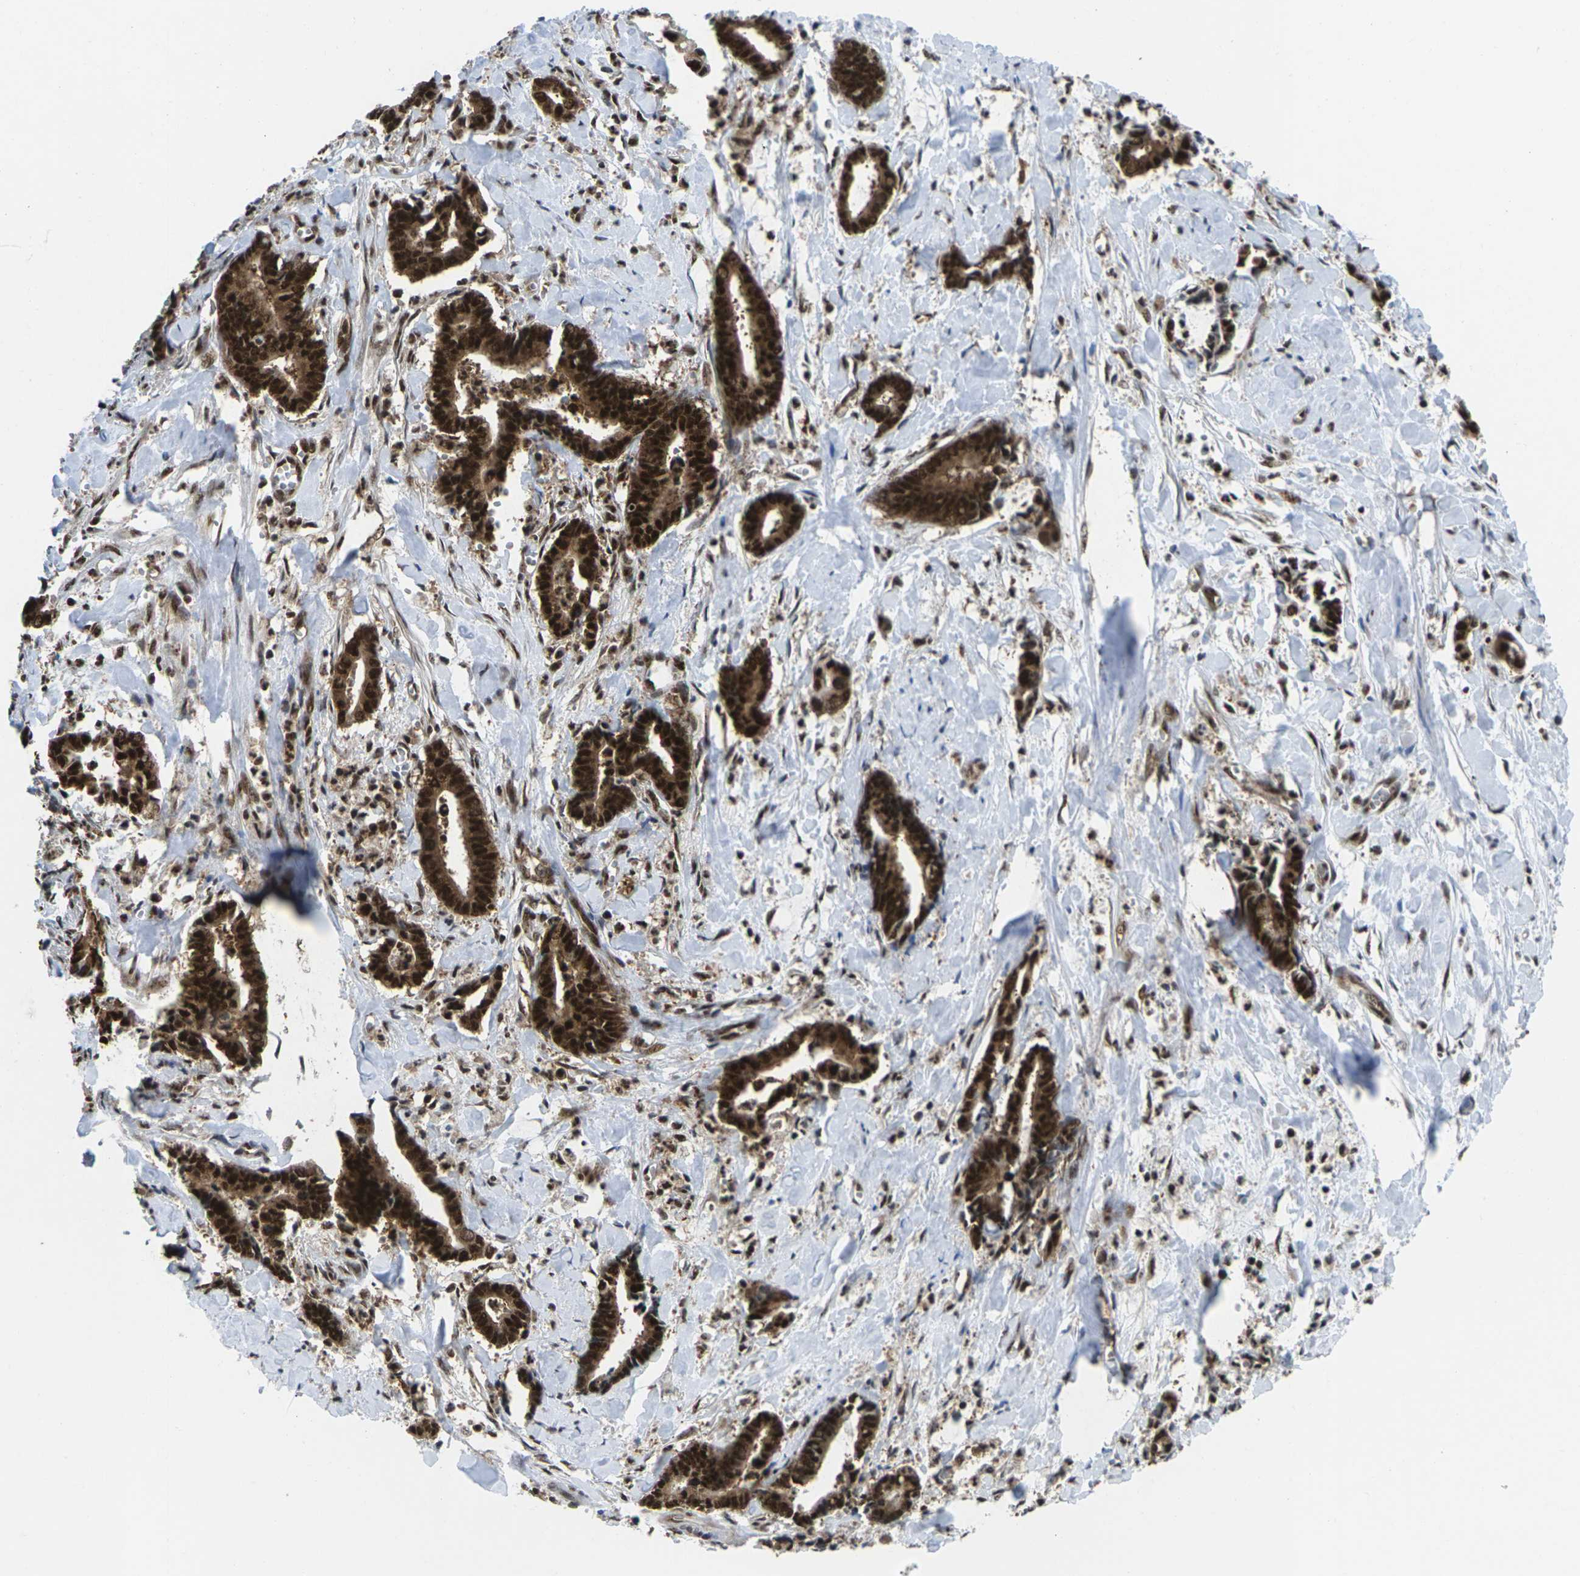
{"staining": {"intensity": "strong", "quantity": ">75%", "location": "cytoplasmic/membranous,nuclear"}, "tissue": "cervical cancer", "cell_type": "Tumor cells", "image_type": "cancer", "snomed": [{"axis": "morphology", "description": "Adenocarcinoma, NOS"}, {"axis": "topography", "description": "Cervix"}], "caption": "This micrograph exhibits cervical adenocarcinoma stained with IHC to label a protein in brown. The cytoplasmic/membranous and nuclear of tumor cells show strong positivity for the protein. Nuclei are counter-stained blue.", "gene": "MAGOH", "patient": {"sex": "female", "age": 44}}